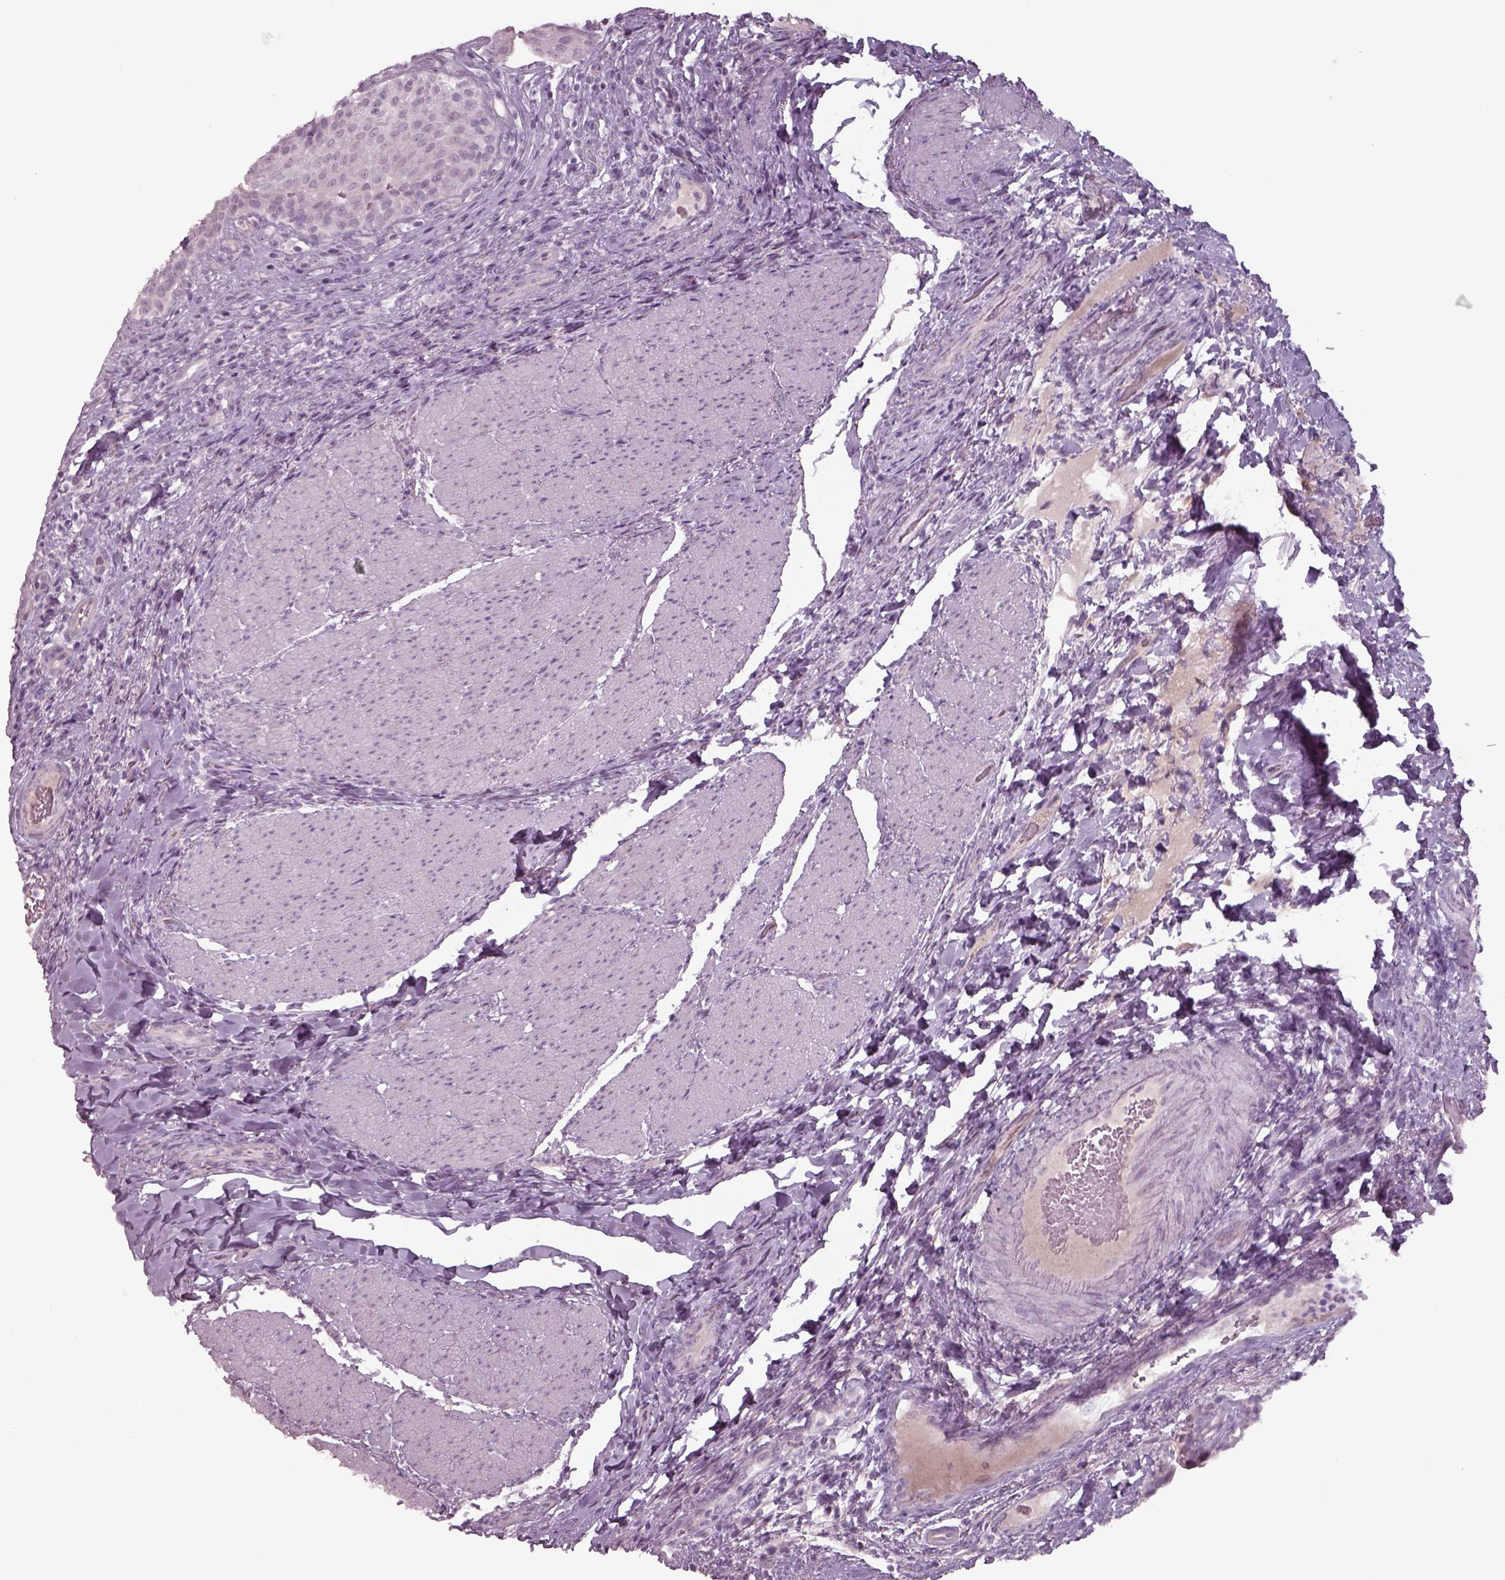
{"staining": {"intensity": "negative", "quantity": "none", "location": "none"}, "tissue": "urinary bladder", "cell_type": "Urothelial cells", "image_type": "normal", "snomed": [{"axis": "morphology", "description": "Normal tissue, NOS"}, {"axis": "topography", "description": "Urinary bladder"}, {"axis": "topography", "description": "Peripheral nerve tissue"}], "caption": "This is a image of immunohistochemistry (IHC) staining of benign urinary bladder, which shows no positivity in urothelial cells. (Stains: DAB immunohistochemistry with hematoxylin counter stain, Microscopy: brightfield microscopy at high magnification).", "gene": "SEPTIN14", "patient": {"sex": "male", "age": 66}}